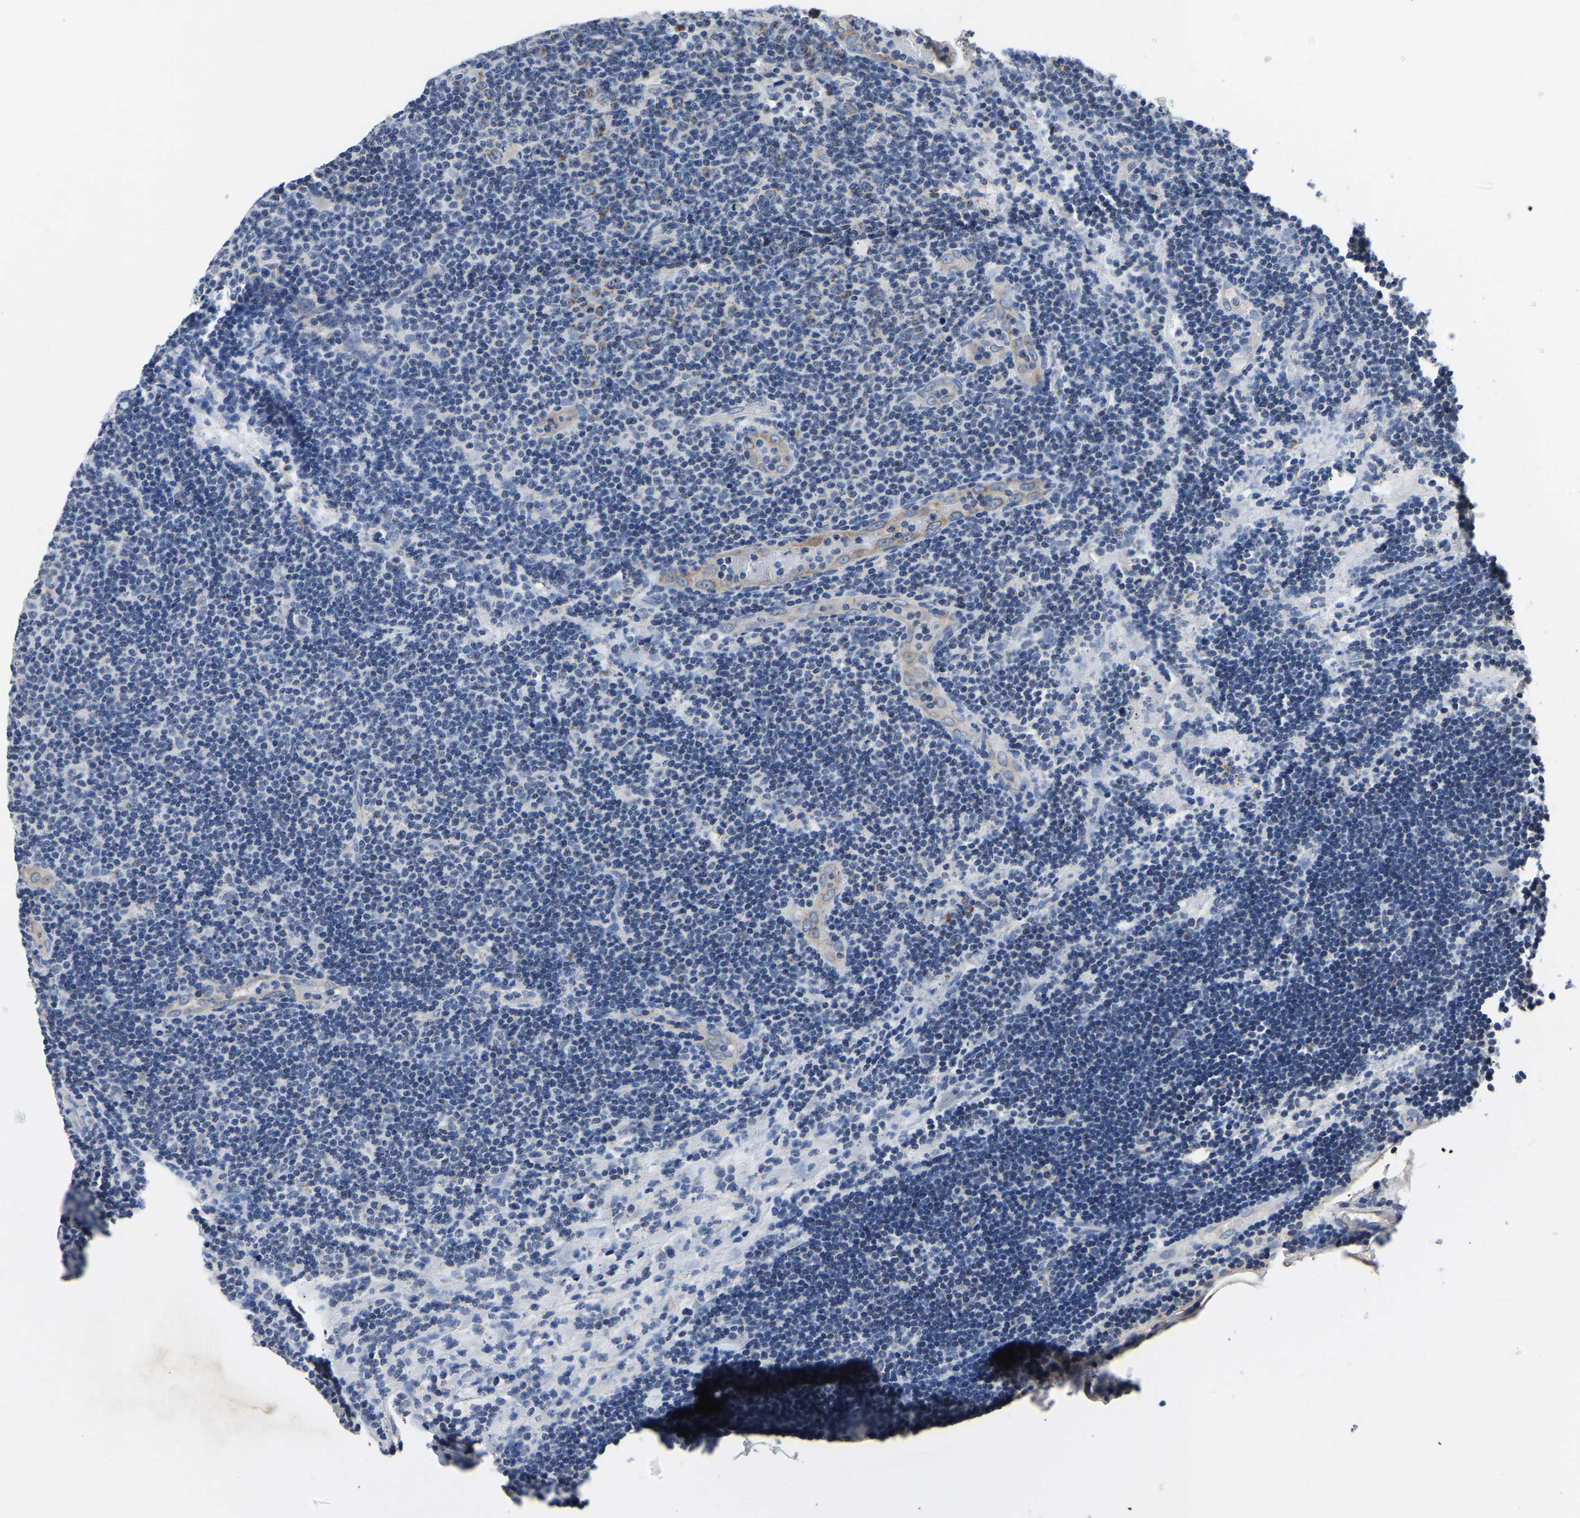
{"staining": {"intensity": "moderate", "quantity": "<25%", "location": "cytoplasmic/membranous"}, "tissue": "lymphoma", "cell_type": "Tumor cells", "image_type": "cancer", "snomed": [{"axis": "morphology", "description": "Malignant lymphoma, non-Hodgkin's type, Low grade"}, {"axis": "topography", "description": "Lymph node"}], "caption": "Immunohistochemical staining of malignant lymphoma, non-Hodgkin's type (low-grade) reveals low levels of moderate cytoplasmic/membranous staining in approximately <25% of tumor cells.", "gene": "FGD5", "patient": {"sex": "male", "age": 83}}